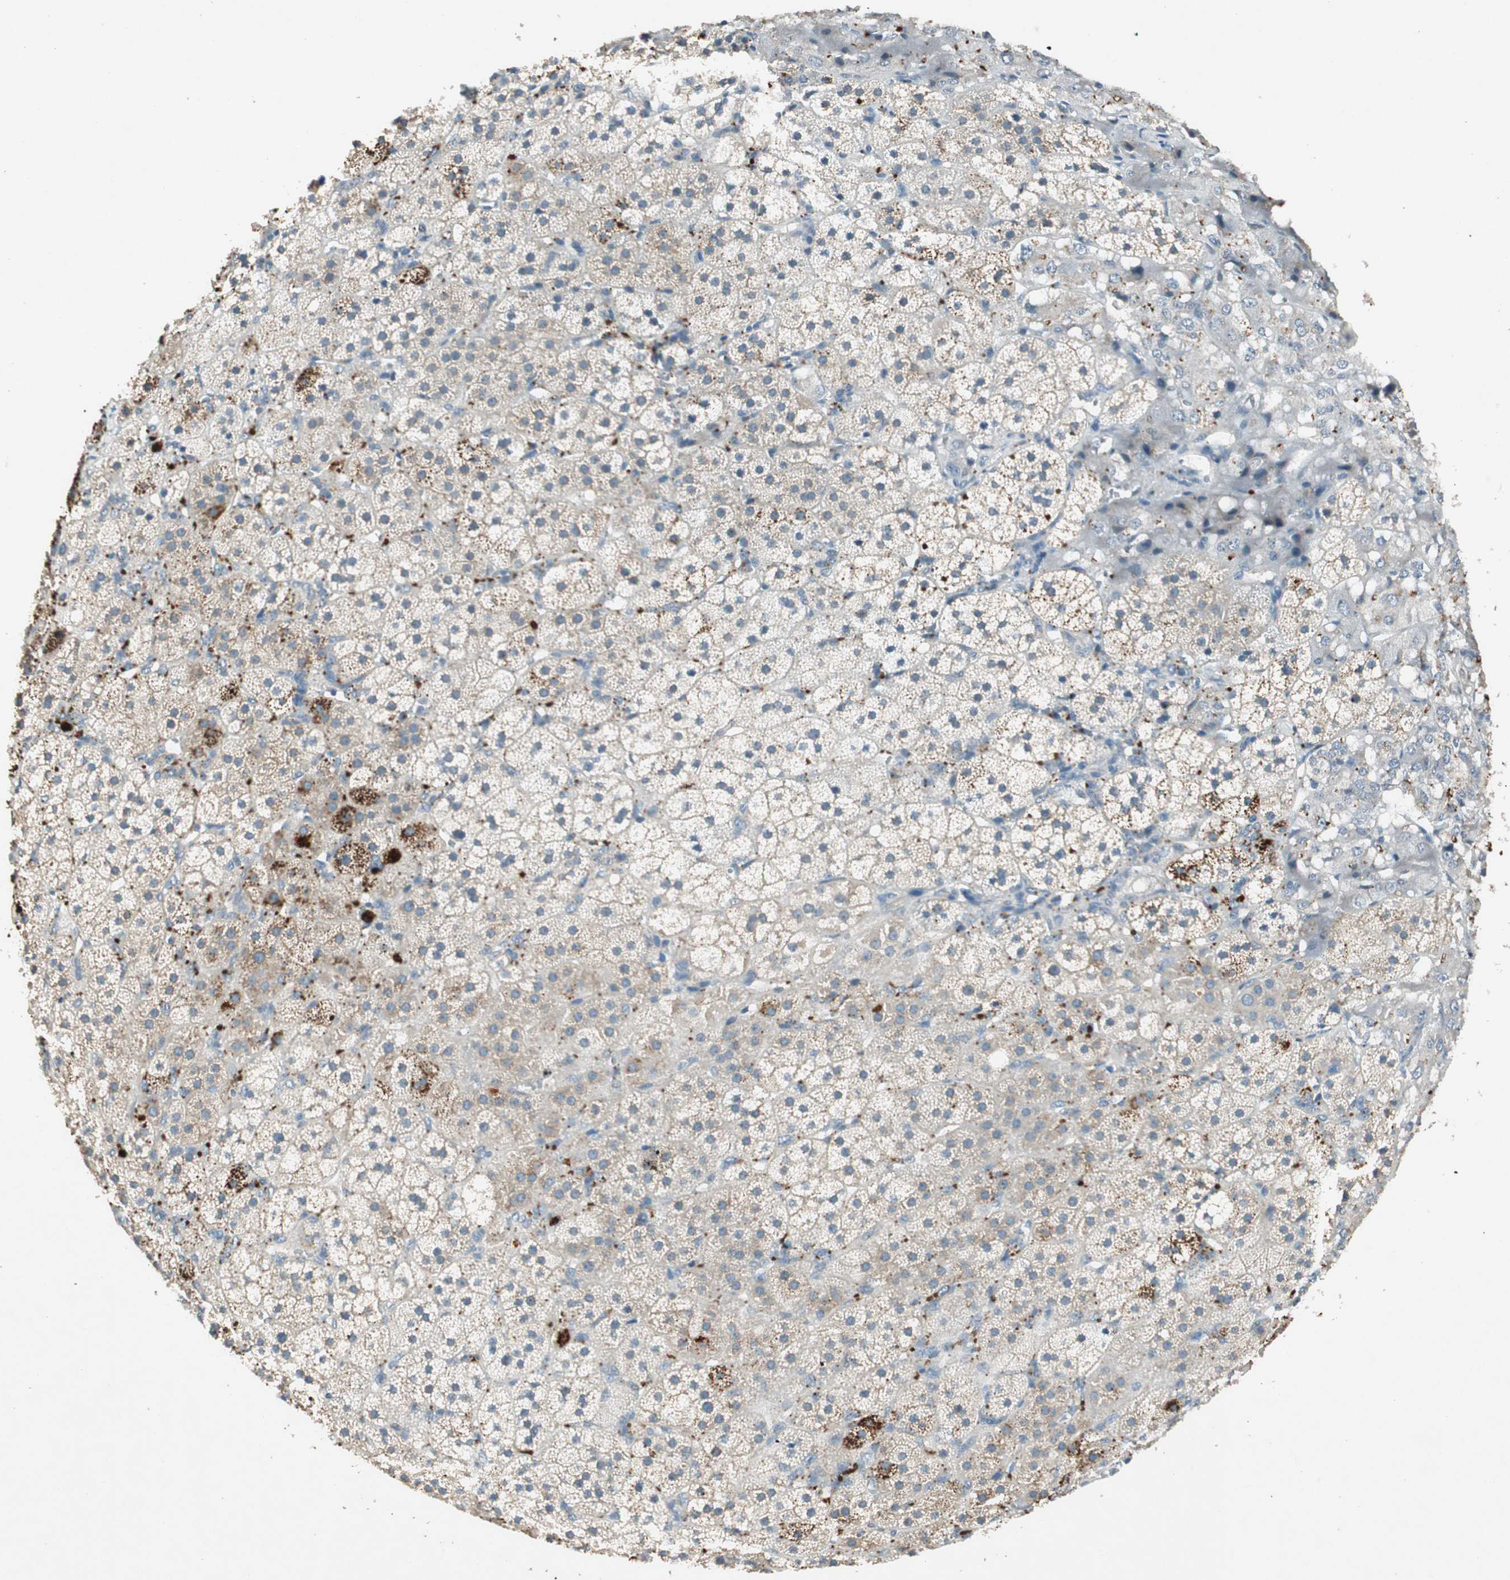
{"staining": {"intensity": "moderate", "quantity": "<25%", "location": "cytoplasmic/membranous"}, "tissue": "adrenal gland", "cell_type": "Glandular cells", "image_type": "normal", "snomed": [{"axis": "morphology", "description": "Normal tissue, NOS"}, {"axis": "topography", "description": "Adrenal gland"}], "caption": "Immunohistochemistry (IHC) histopathology image of unremarkable adrenal gland: adrenal gland stained using IHC reveals low levels of moderate protein expression localized specifically in the cytoplasmic/membranous of glandular cells, appearing as a cytoplasmic/membranous brown color.", "gene": "NKAIN1", "patient": {"sex": "female", "age": 44}}